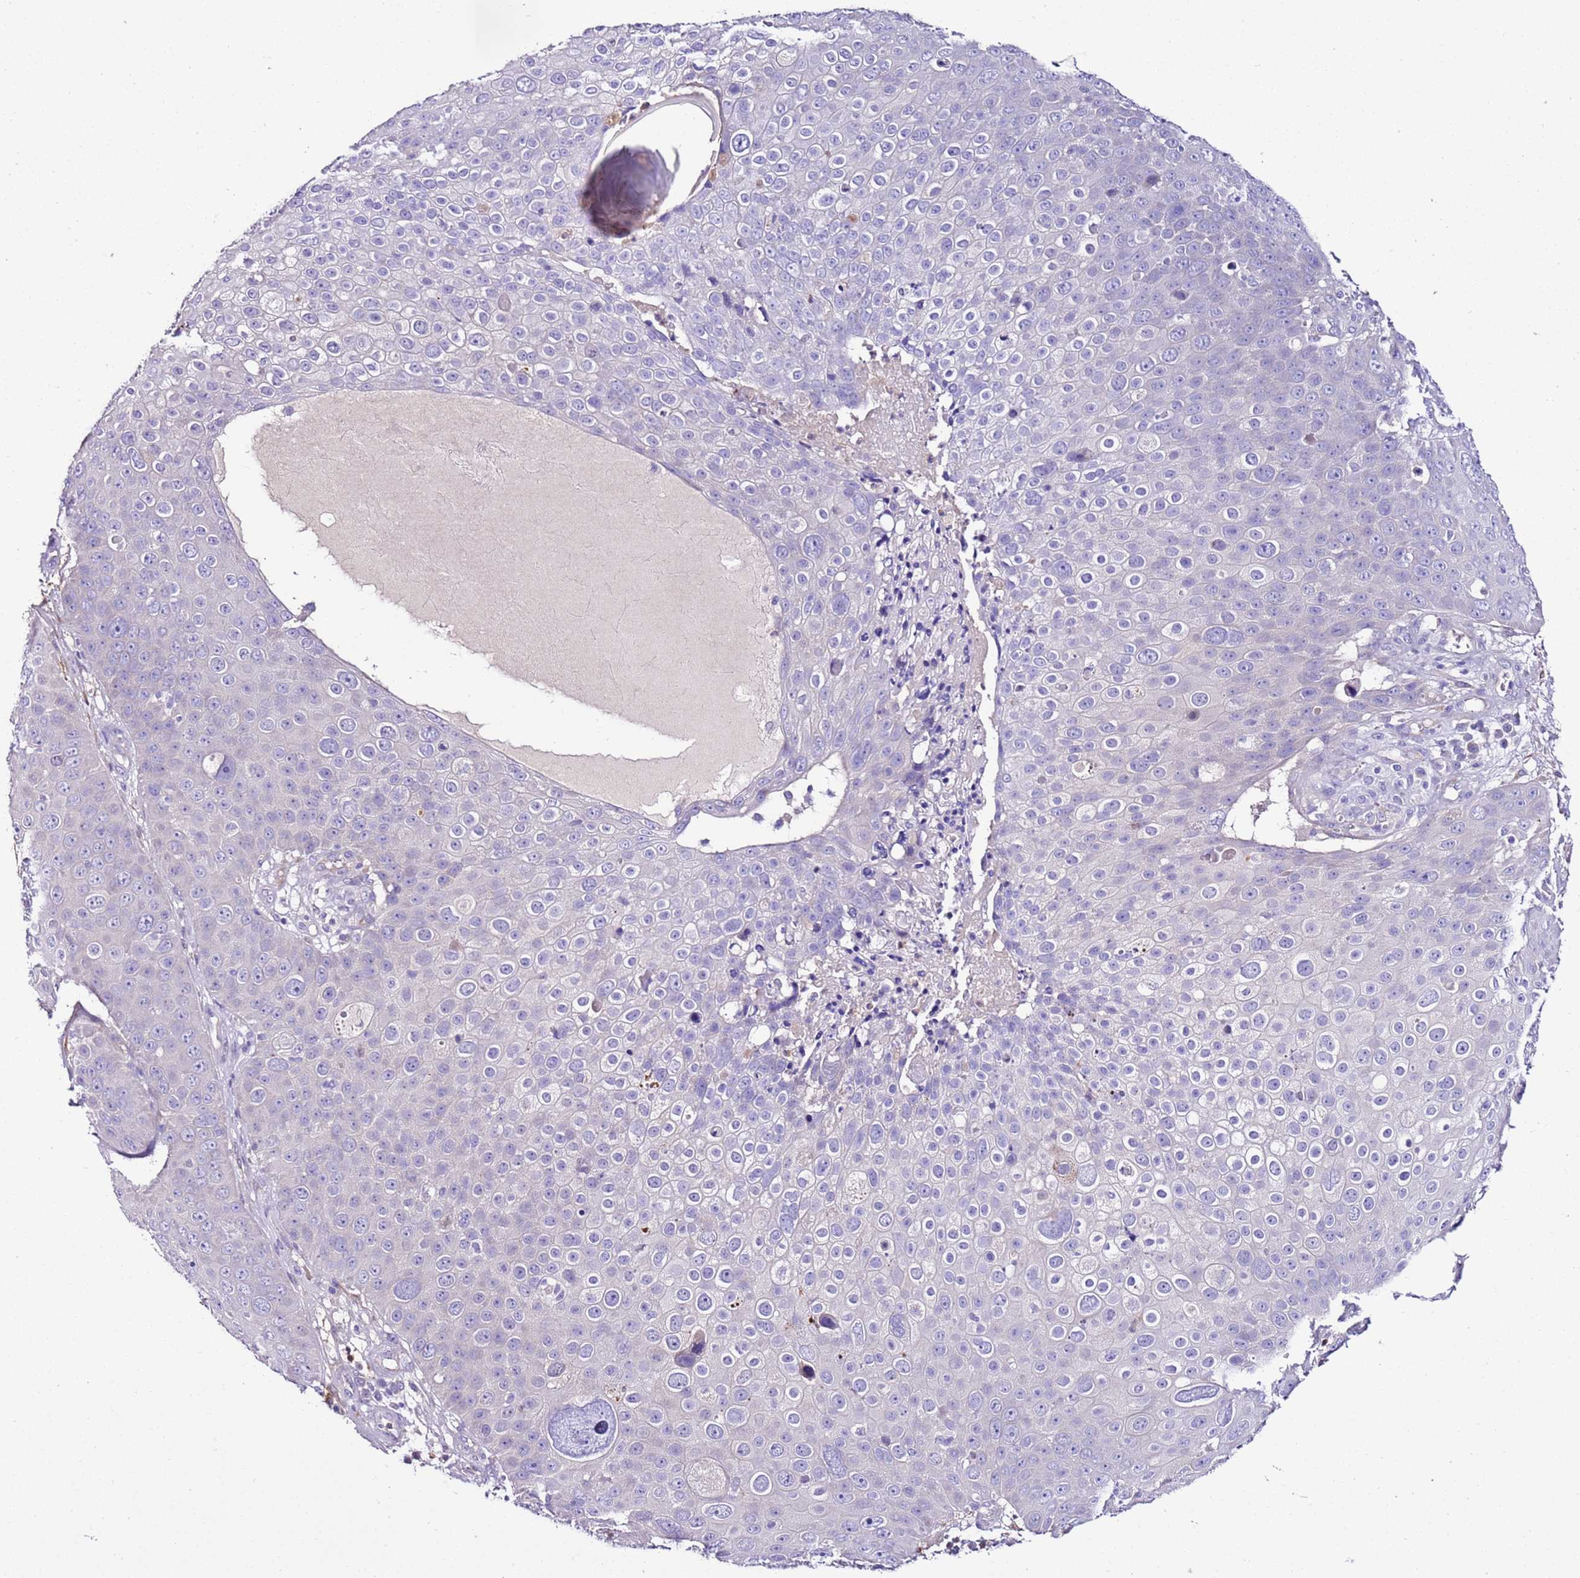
{"staining": {"intensity": "negative", "quantity": "none", "location": "none"}, "tissue": "skin cancer", "cell_type": "Tumor cells", "image_type": "cancer", "snomed": [{"axis": "morphology", "description": "Squamous cell carcinoma, NOS"}, {"axis": "topography", "description": "Skin"}], "caption": "Immunohistochemistry (IHC) micrograph of human skin cancer (squamous cell carcinoma) stained for a protein (brown), which shows no staining in tumor cells.", "gene": "FAM174C", "patient": {"sex": "male", "age": 71}}